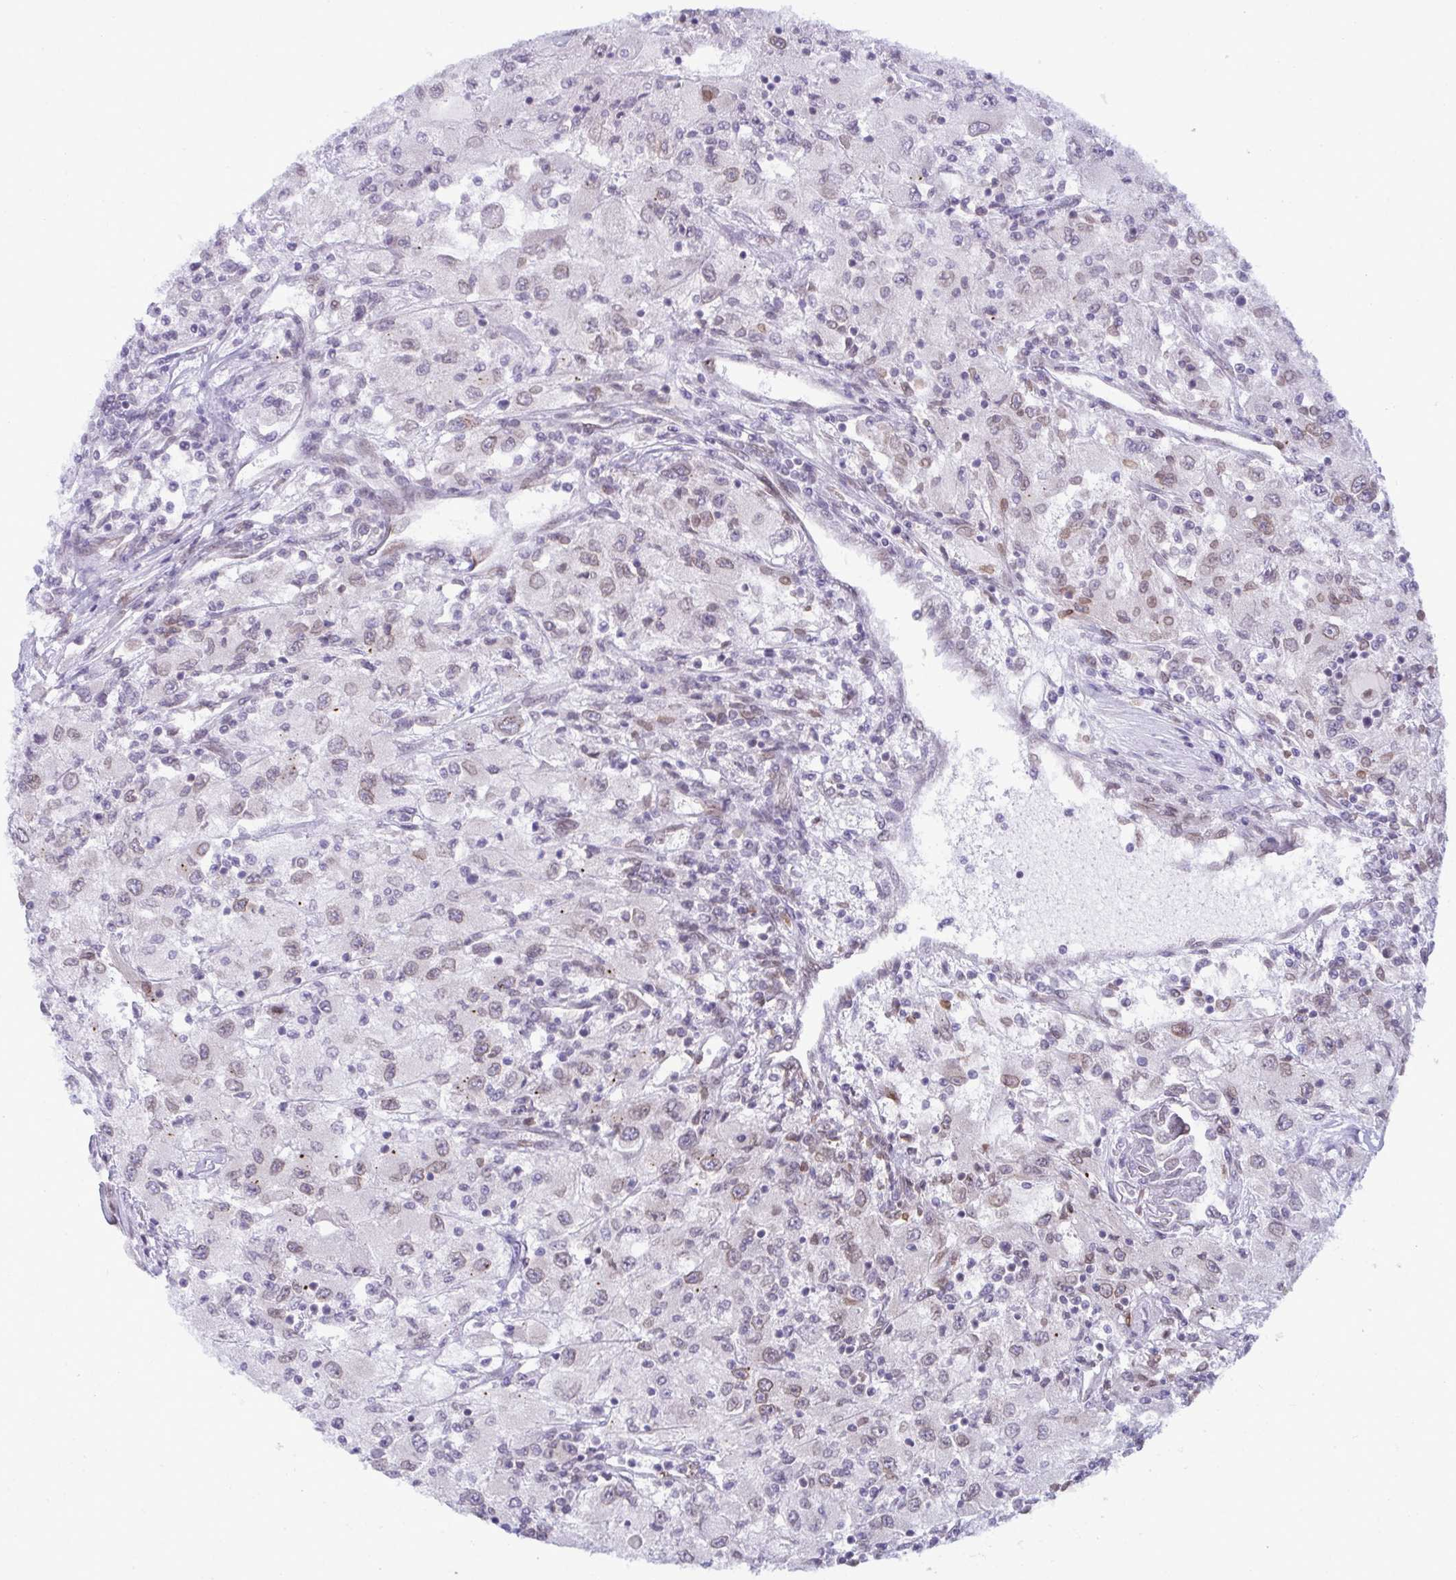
{"staining": {"intensity": "weak", "quantity": "<25%", "location": "cytoplasmic/membranous,nuclear"}, "tissue": "renal cancer", "cell_type": "Tumor cells", "image_type": "cancer", "snomed": [{"axis": "morphology", "description": "Adenocarcinoma, NOS"}, {"axis": "topography", "description": "Kidney"}], "caption": "IHC image of neoplastic tissue: renal cancer stained with DAB shows no significant protein positivity in tumor cells.", "gene": "RANBP2", "patient": {"sex": "female", "age": 67}}